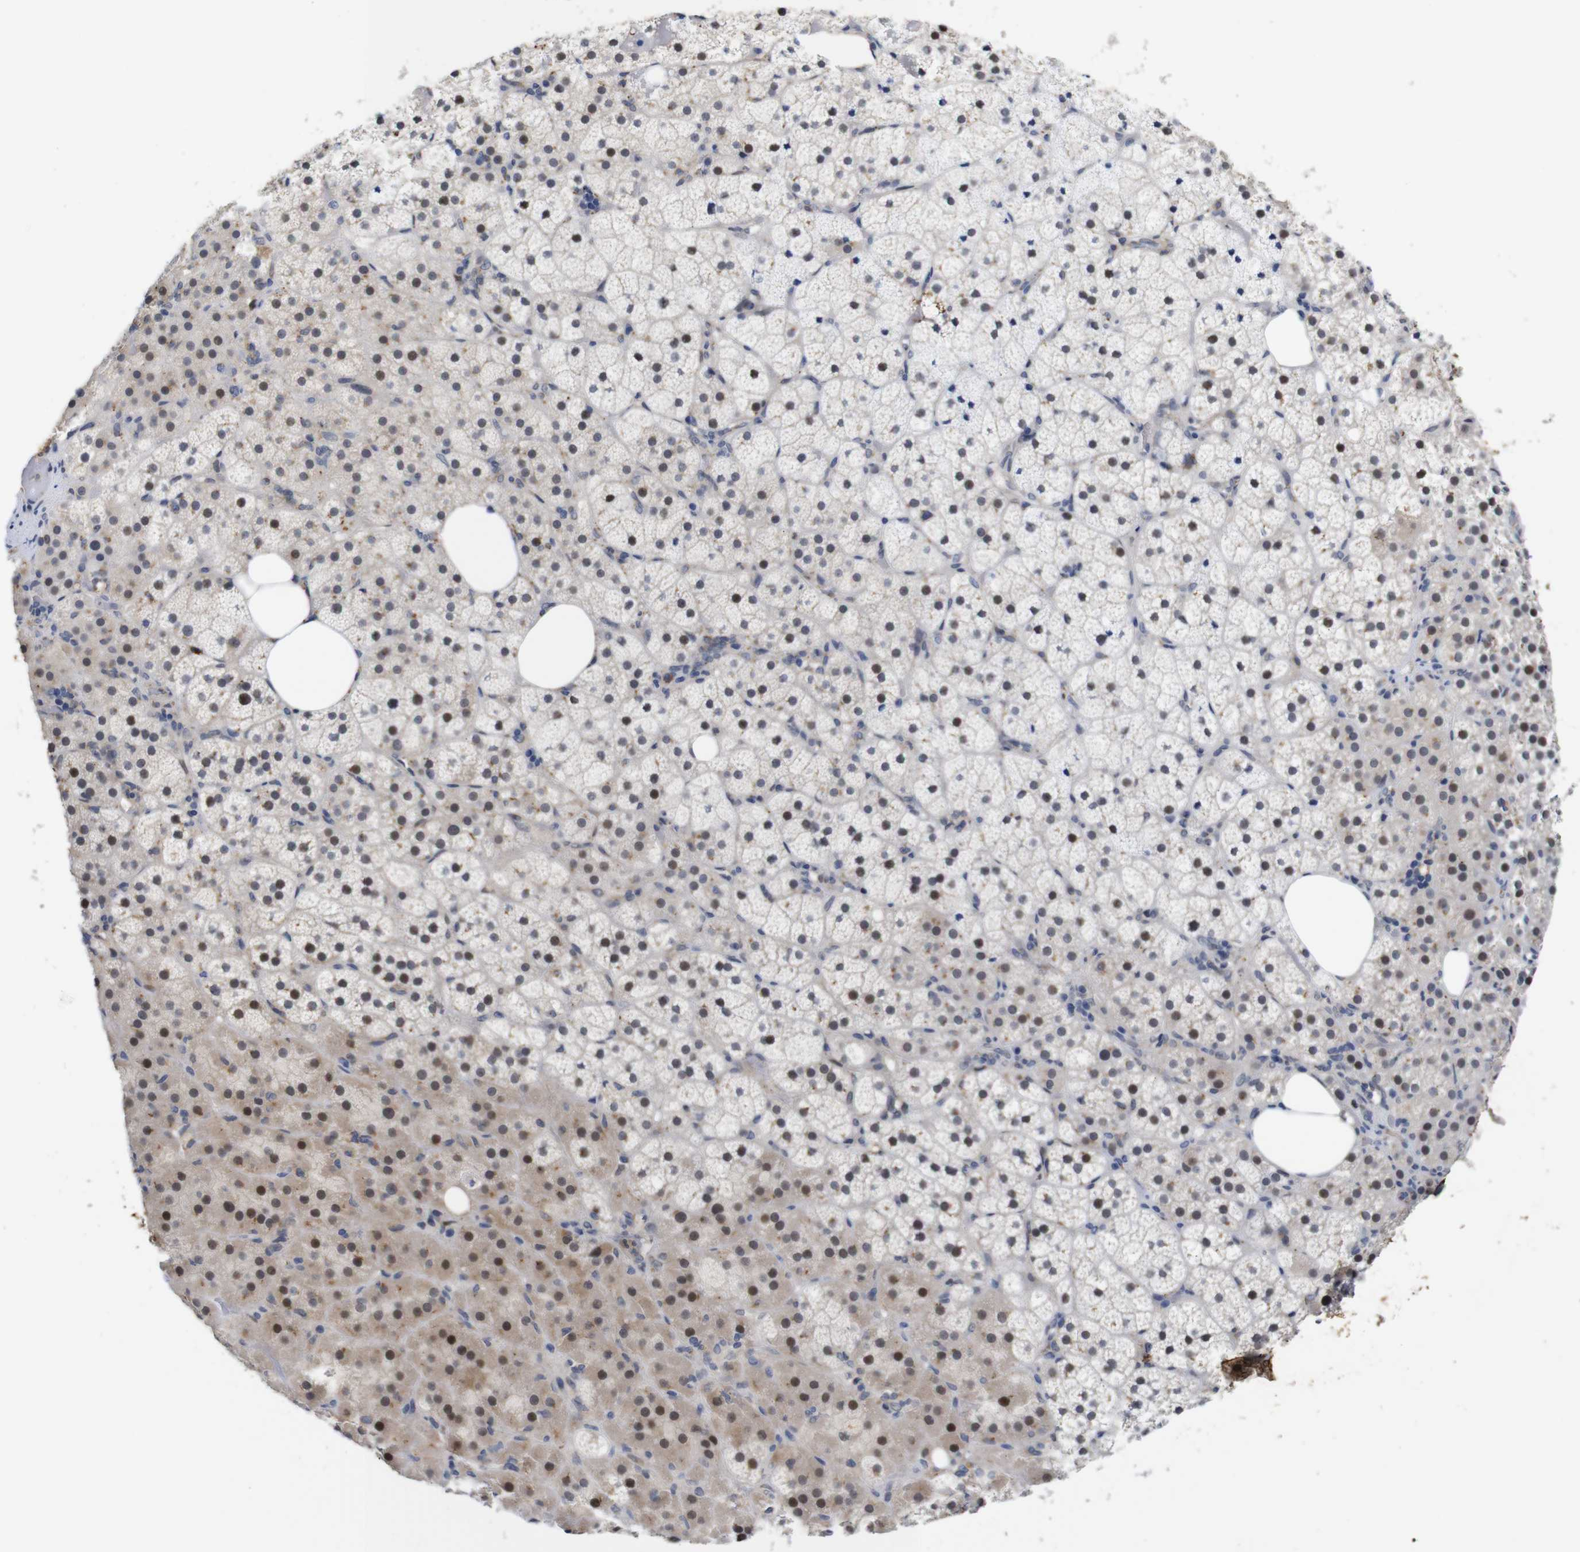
{"staining": {"intensity": "weak", "quantity": "25%-75%", "location": "cytoplasmic/membranous,nuclear"}, "tissue": "adrenal gland", "cell_type": "Glandular cells", "image_type": "normal", "snomed": [{"axis": "morphology", "description": "Normal tissue, NOS"}, {"axis": "topography", "description": "Adrenal gland"}], "caption": "The immunohistochemical stain labels weak cytoplasmic/membranous,nuclear expression in glandular cells of normal adrenal gland.", "gene": "FURIN", "patient": {"sex": "female", "age": 59}}